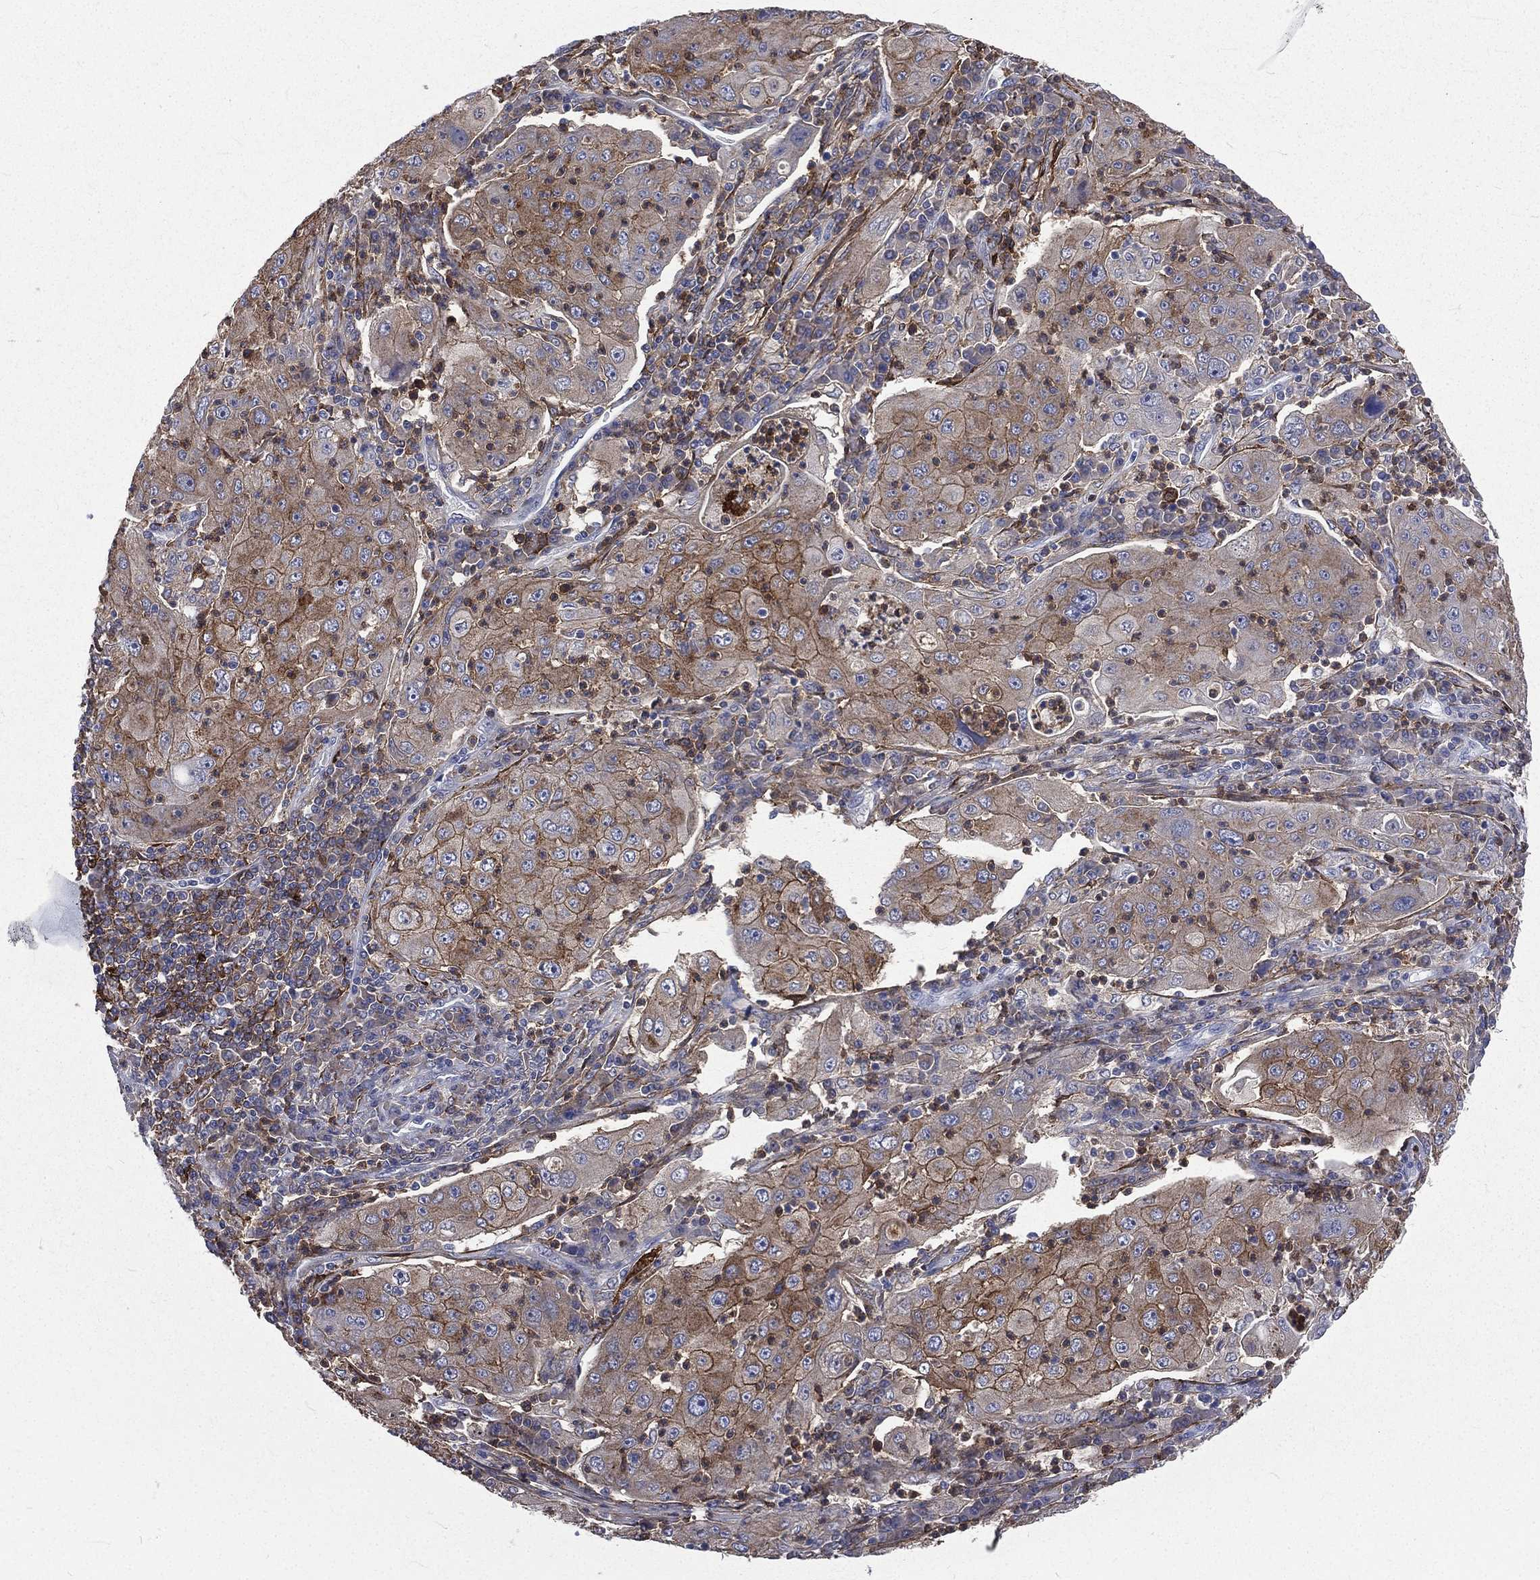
{"staining": {"intensity": "moderate", "quantity": "<25%", "location": "cytoplasmic/membranous"}, "tissue": "lung cancer", "cell_type": "Tumor cells", "image_type": "cancer", "snomed": [{"axis": "morphology", "description": "Squamous cell carcinoma, NOS"}, {"axis": "topography", "description": "Lung"}], "caption": "Squamous cell carcinoma (lung) was stained to show a protein in brown. There is low levels of moderate cytoplasmic/membranous staining in about <25% of tumor cells.", "gene": "BASP1", "patient": {"sex": "female", "age": 59}}